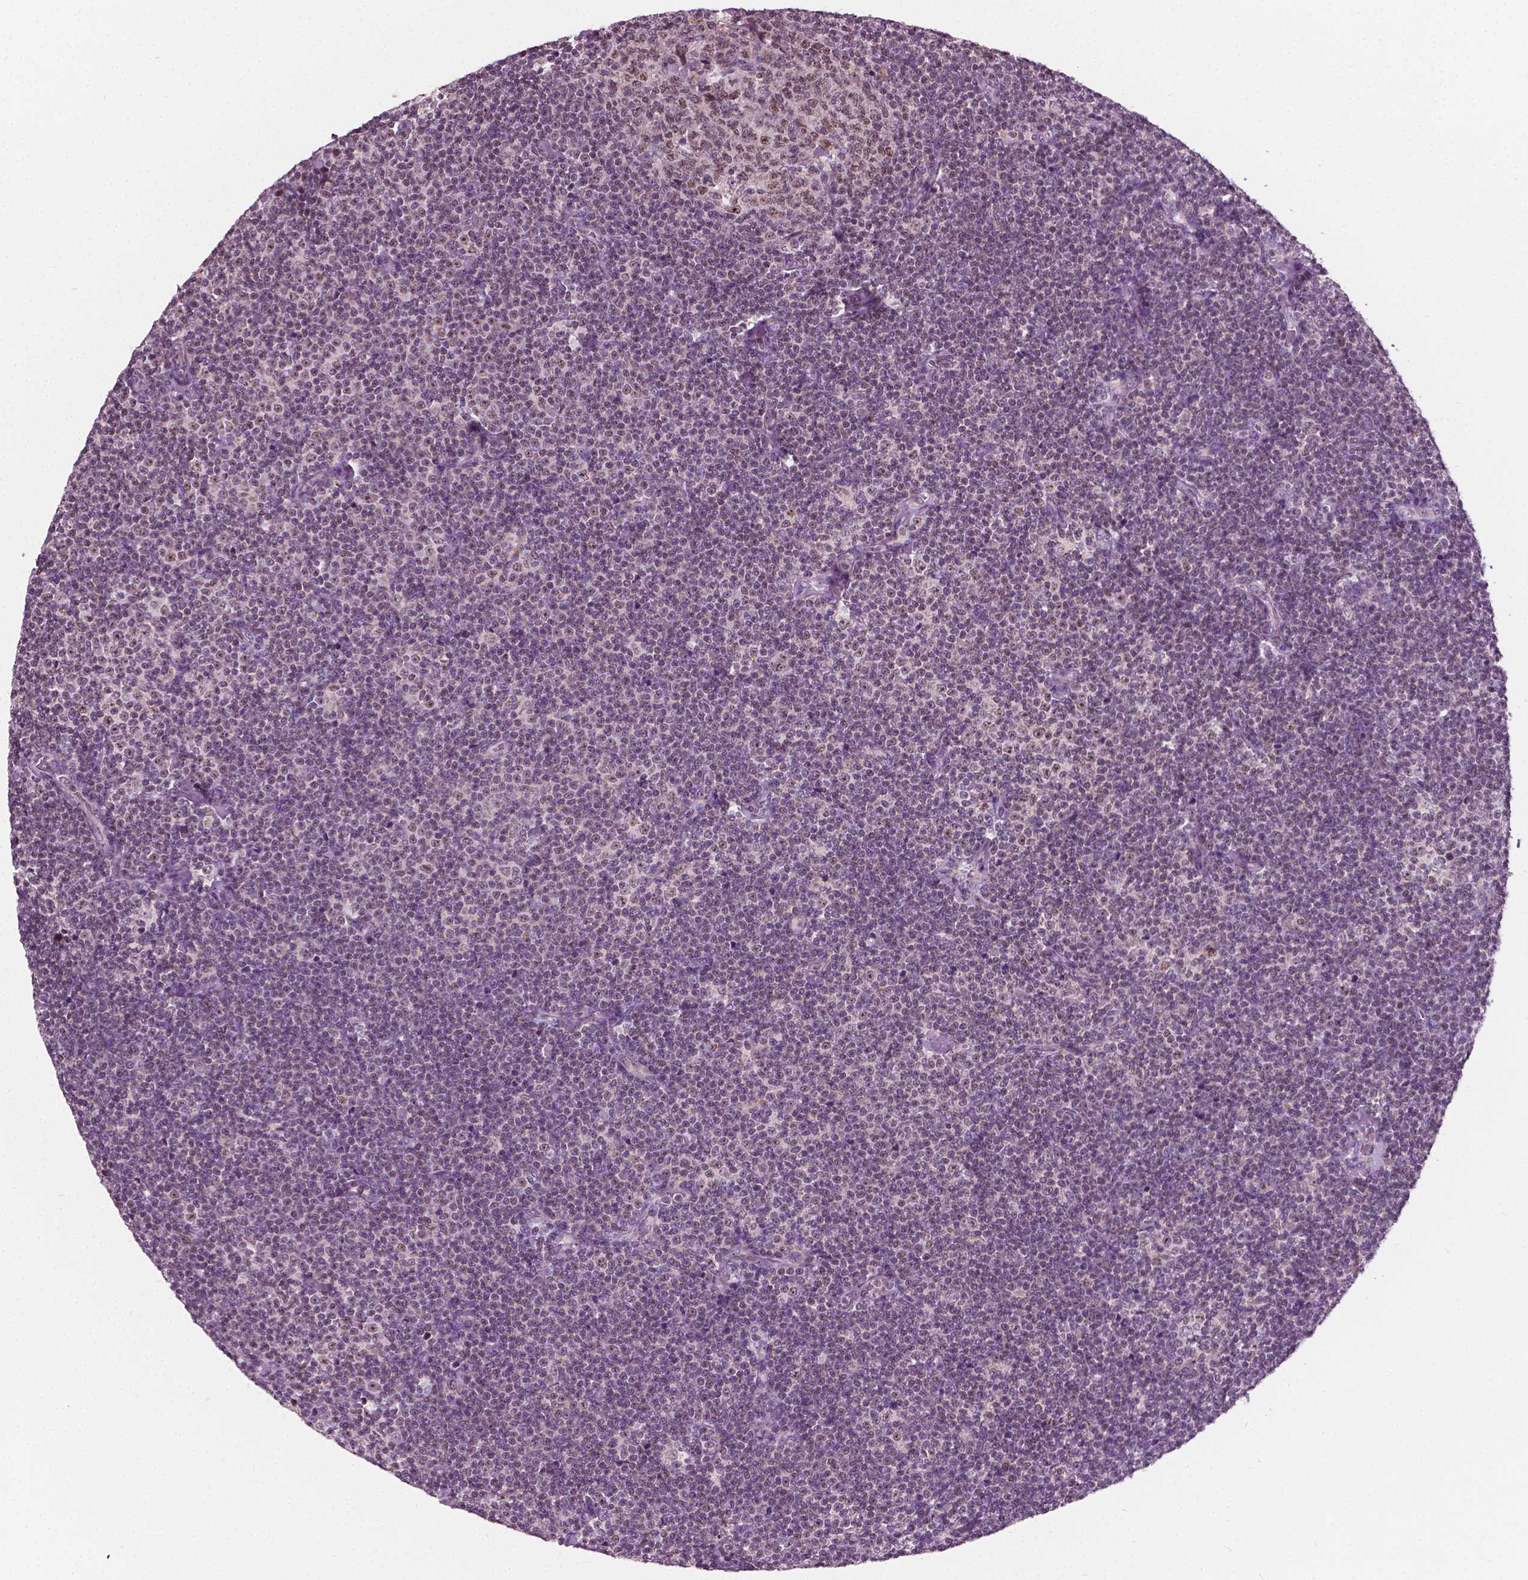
{"staining": {"intensity": "moderate", "quantity": "25%-75%", "location": "nuclear"}, "tissue": "lymphoma", "cell_type": "Tumor cells", "image_type": "cancer", "snomed": [{"axis": "morphology", "description": "Malignant lymphoma, non-Hodgkin's type, Low grade"}, {"axis": "topography", "description": "Lymph node"}], "caption": "An image showing moderate nuclear expression in about 25%-75% of tumor cells in low-grade malignant lymphoma, non-Hodgkin's type, as visualized by brown immunohistochemical staining.", "gene": "ODF3L2", "patient": {"sex": "male", "age": 81}}